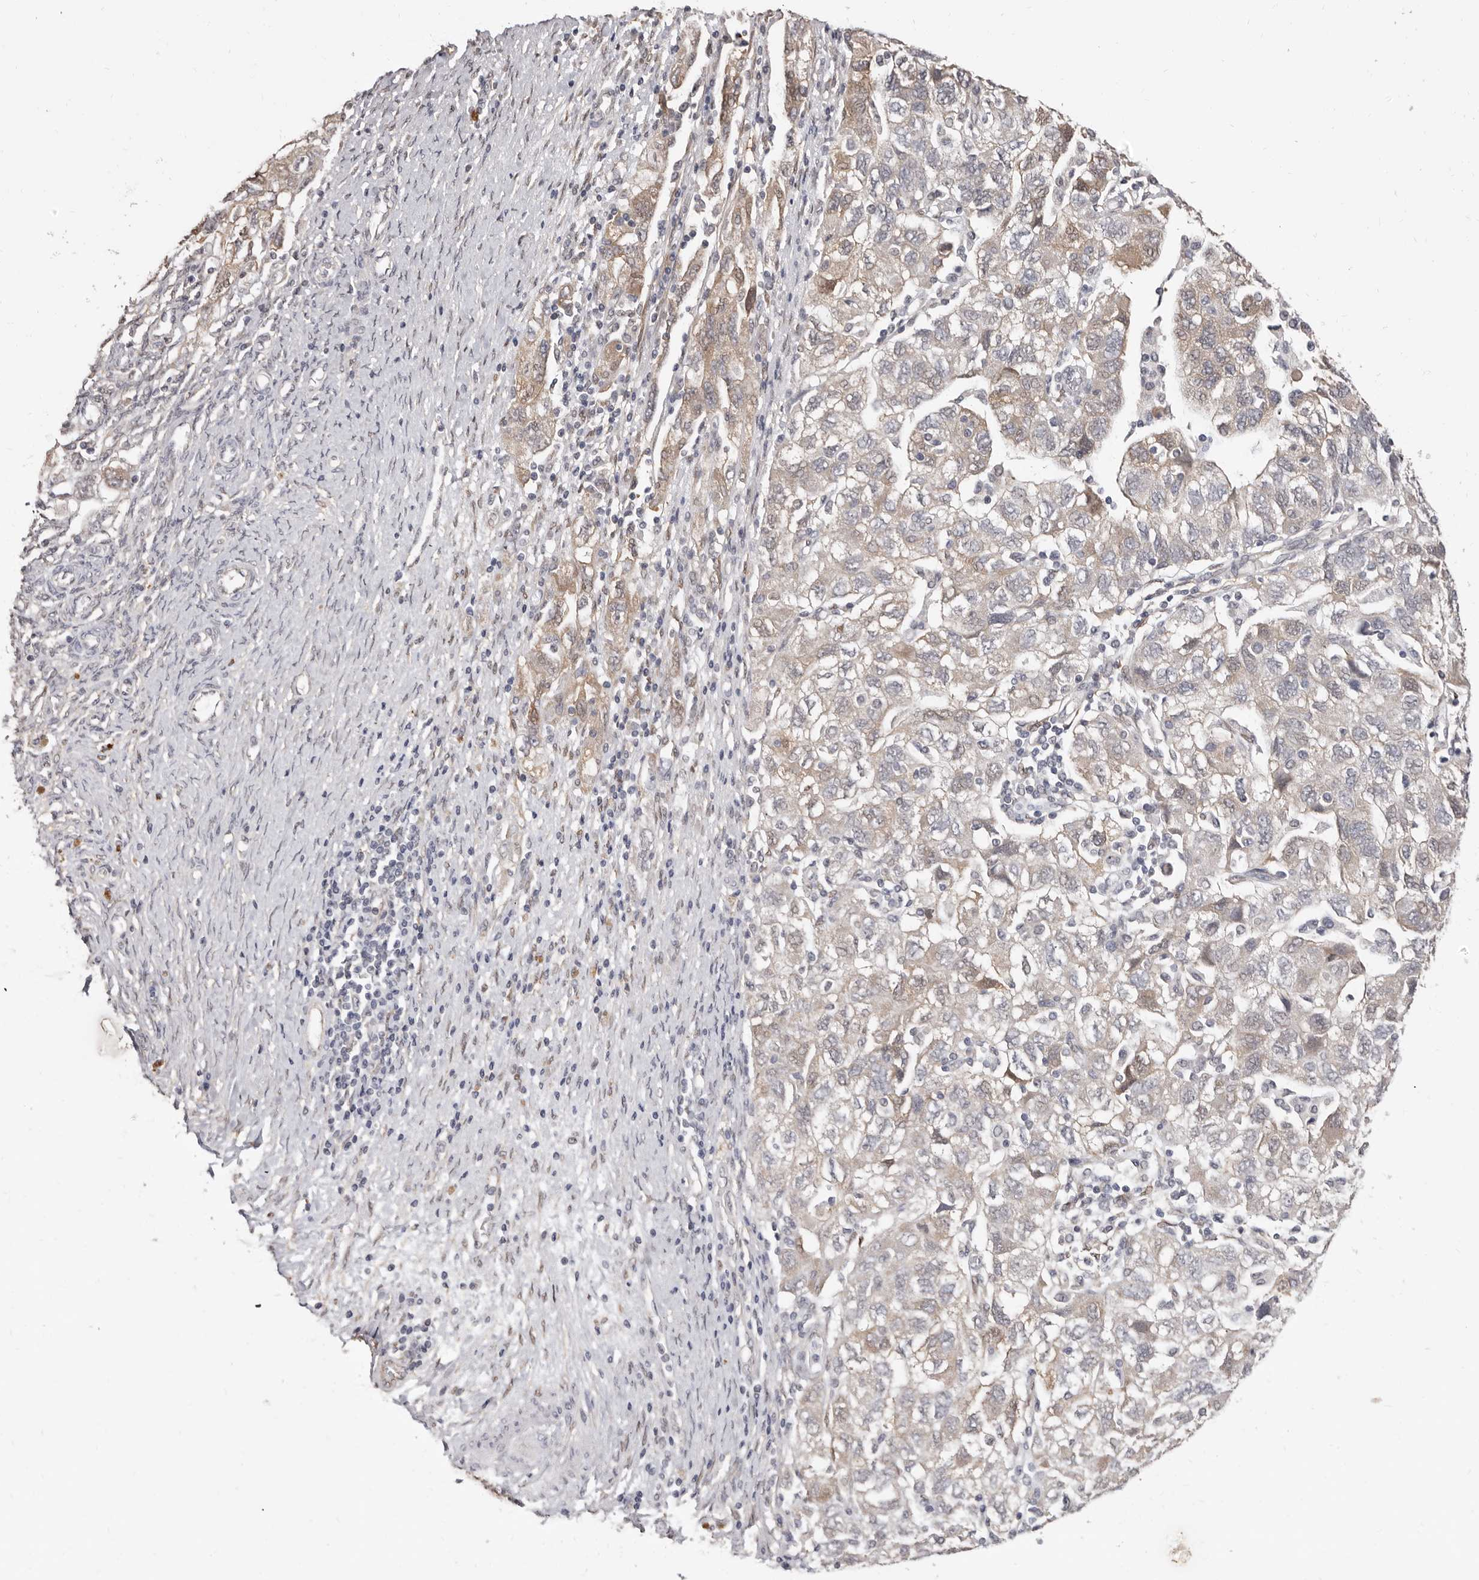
{"staining": {"intensity": "moderate", "quantity": "<25%", "location": "cytoplasmic/membranous,nuclear"}, "tissue": "ovarian cancer", "cell_type": "Tumor cells", "image_type": "cancer", "snomed": [{"axis": "morphology", "description": "Carcinoma, NOS"}, {"axis": "morphology", "description": "Cystadenocarcinoma, serous, NOS"}, {"axis": "topography", "description": "Ovary"}], "caption": "High-power microscopy captured an IHC image of ovarian cancer (carcinoma), revealing moderate cytoplasmic/membranous and nuclear staining in approximately <25% of tumor cells.", "gene": "KHDRBS2", "patient": {"sex": "female", "age": 69}}